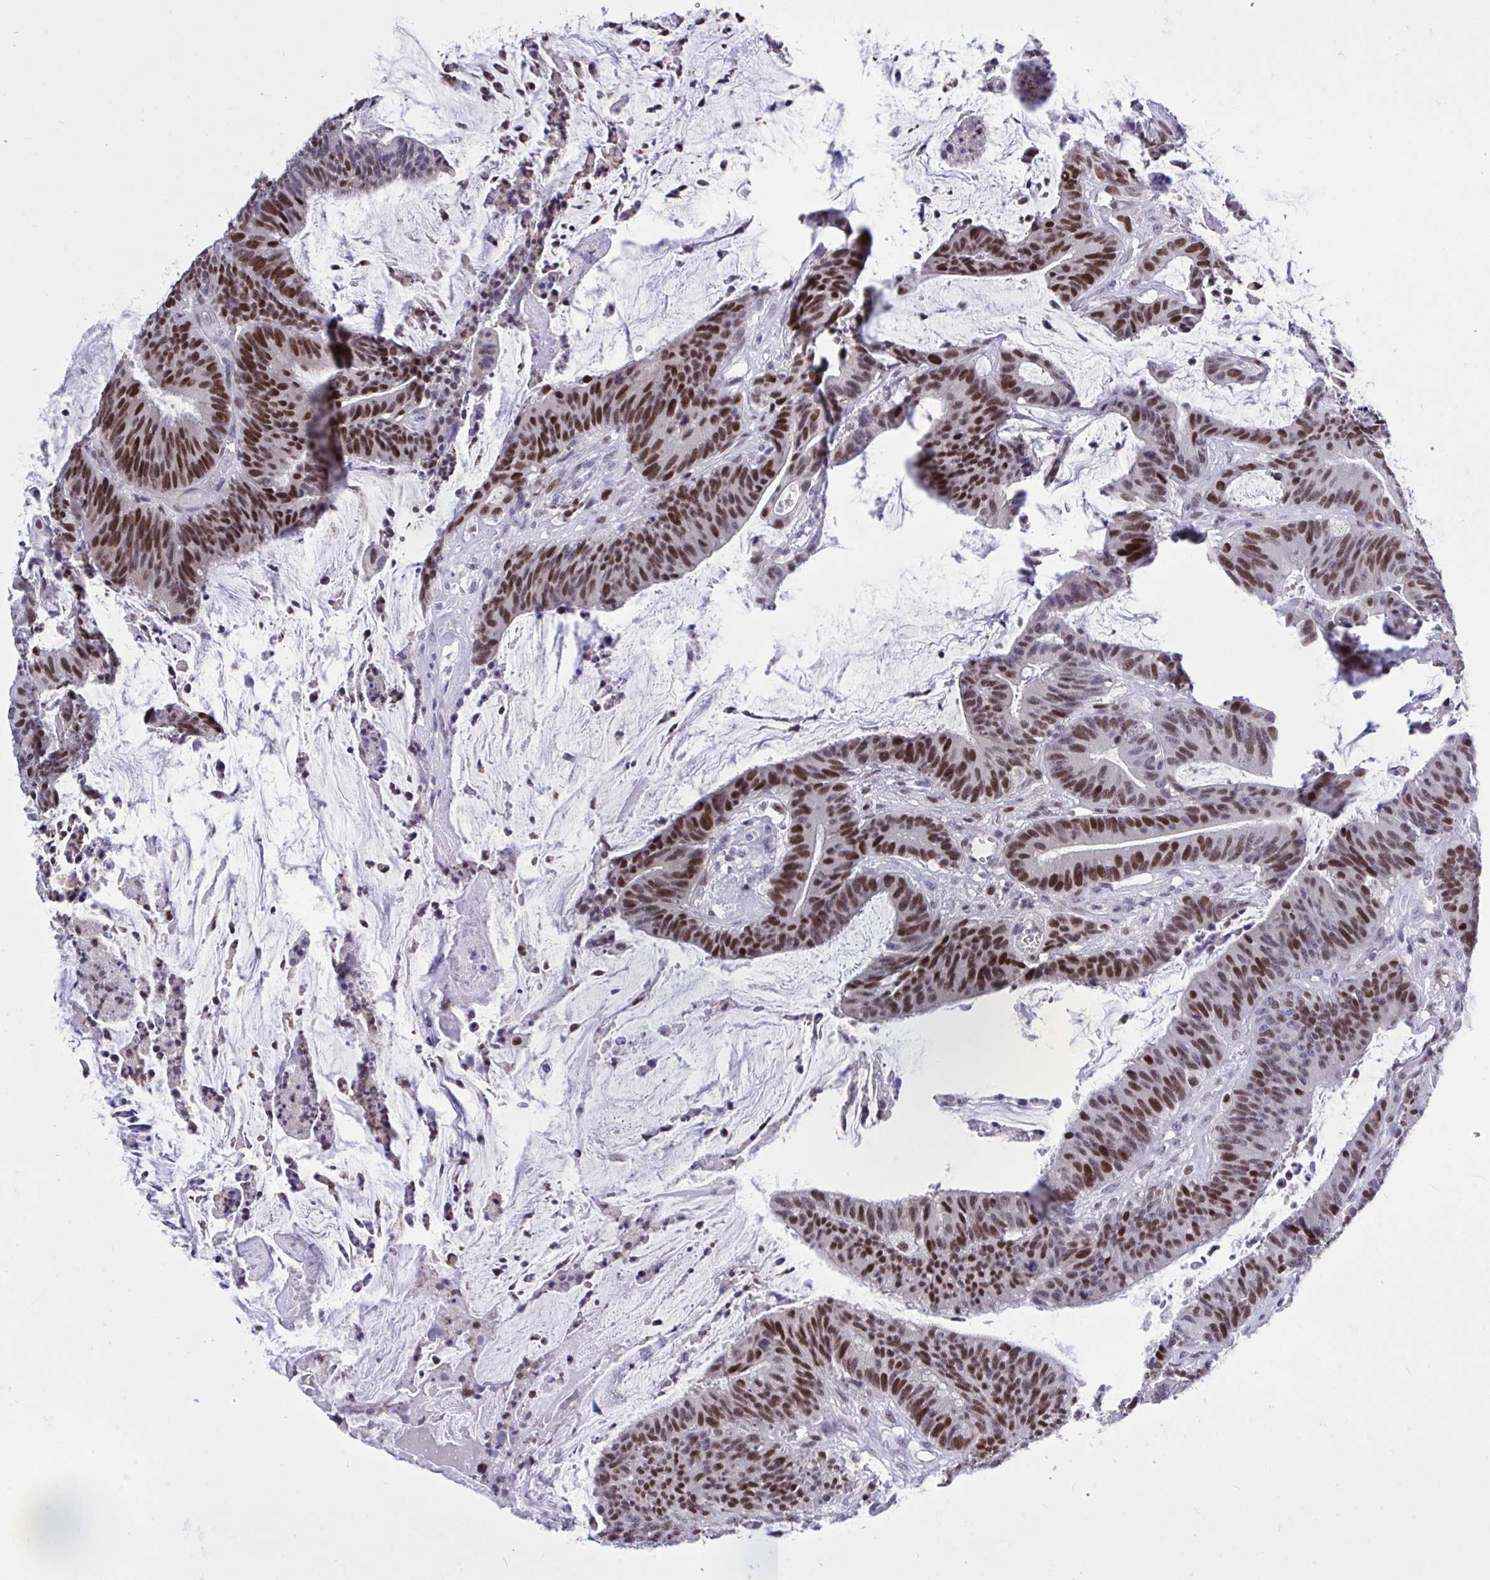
{"staining": {"intensity": "strong", "quantity": "25%-75%", "location": "nuclear"}, "tissue": "colorectal cancer", "cell_type": "Tumor cells", "image_type": "cancer", "snomed": [{"axis": "morphology", "description": "Adenocarcinoma, NOS"}, {"axis": "topography", "description": "Colon"}], "caption": "Strong nuclear staining for a protein is present in approximately 25%-75% of tumor cells of colorectal cancer (adenocarcinoma) using immunohistochemistry.", "gene": "C1QL2", "patient": {"sex": "female", "age": 78}}